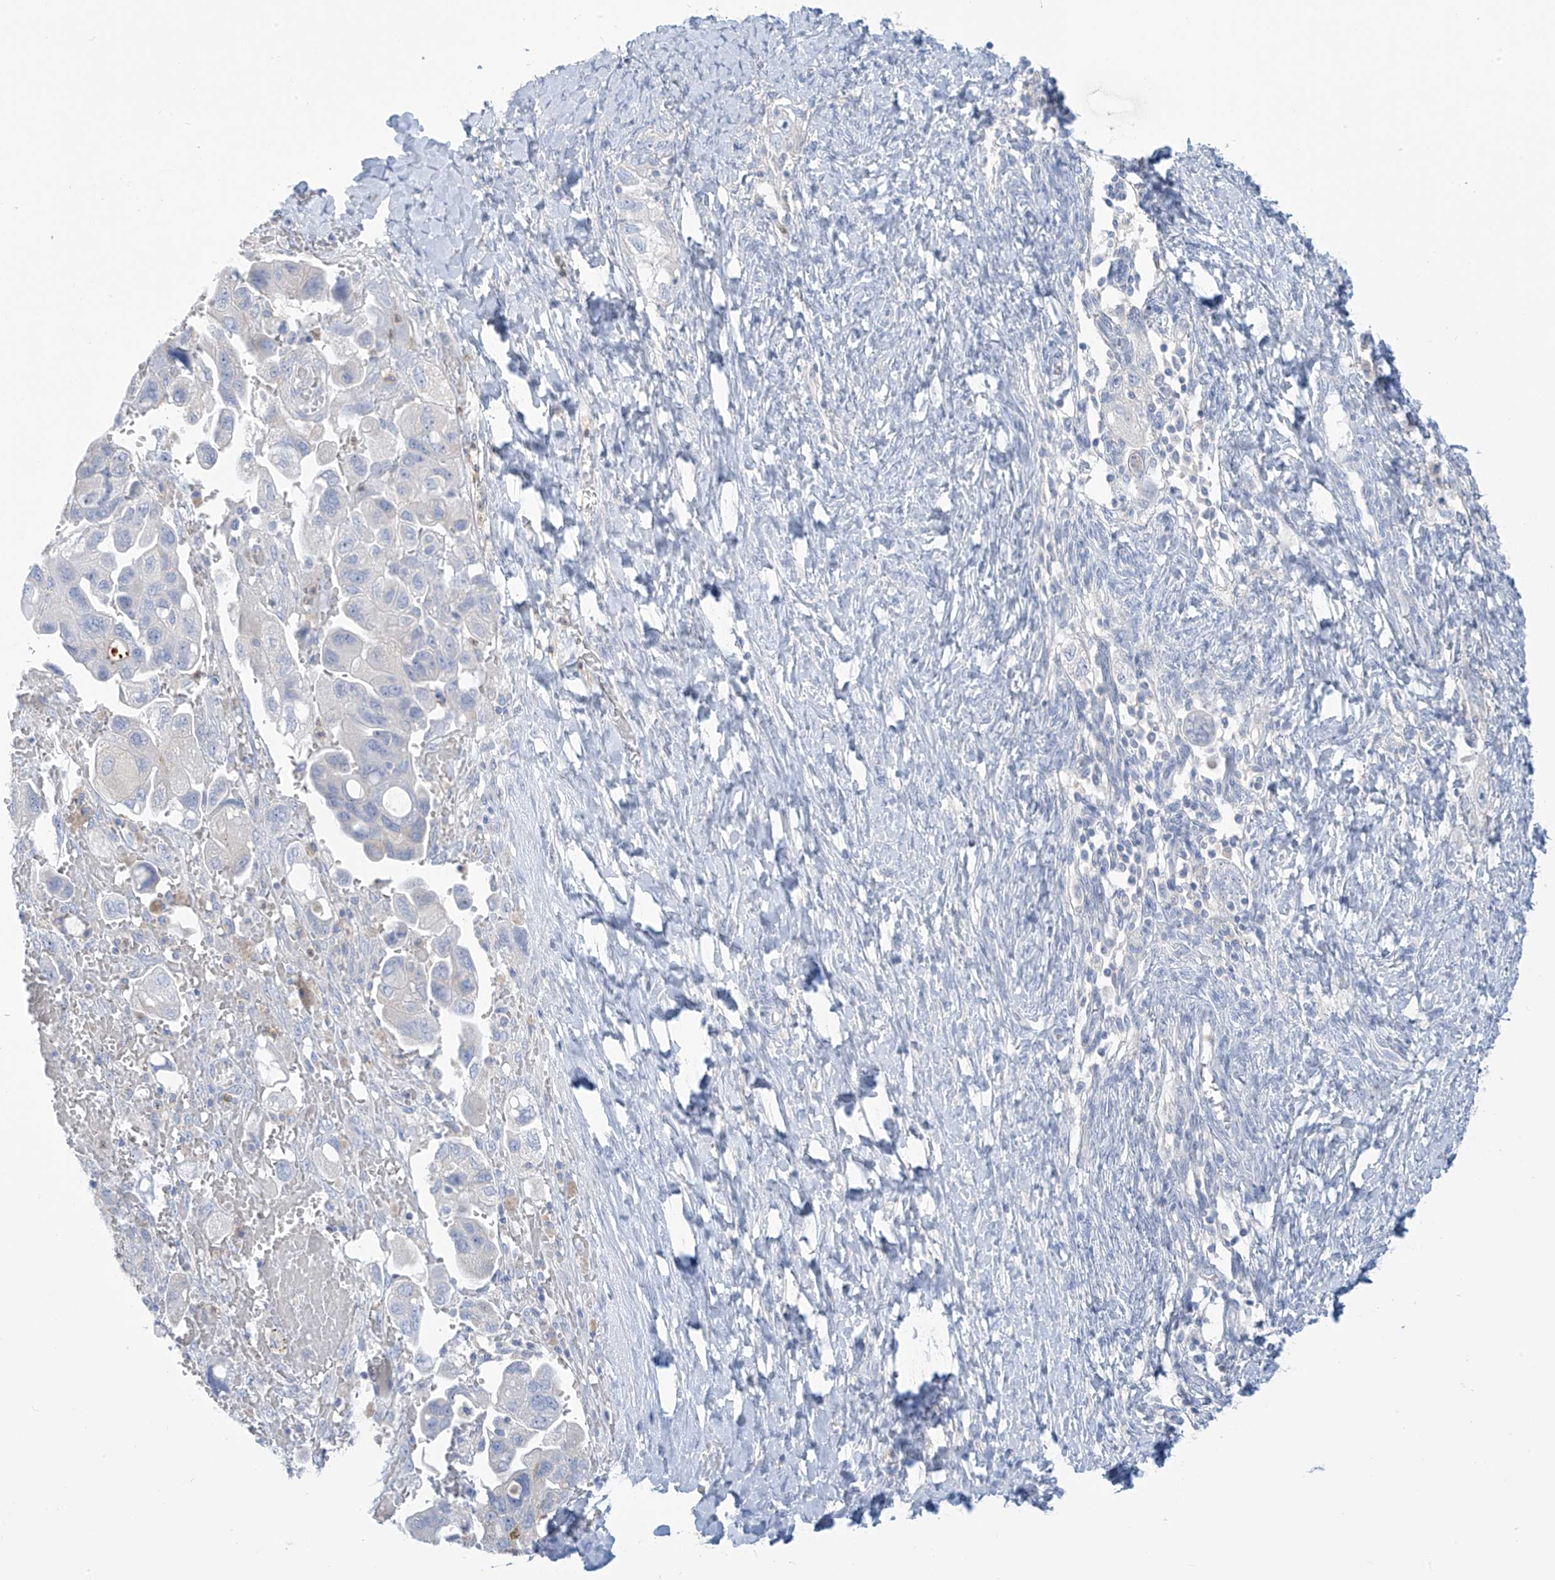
{"staining": {"intensity": "negative", "quantity": "none", "location": "none"}, "tissue": "ovarian cancer", "cell_type": "Tumor cells", "image_type": "cancer", "snomed": [{"axis": "morphology", "description": "Carcinoma, NOS"}, {"axis": "morphology", "description": "Cystadenocarcinoma, serous, NOS"}, {"axis": "topography", "description": "Ovary"}], "caption": "IHC of human ovarian cancer (serous cystadenocarcinoma) reveals no staining in tumor cells.", "gene": "FABP2", "patient": {"sex": "female", "age": 69}}